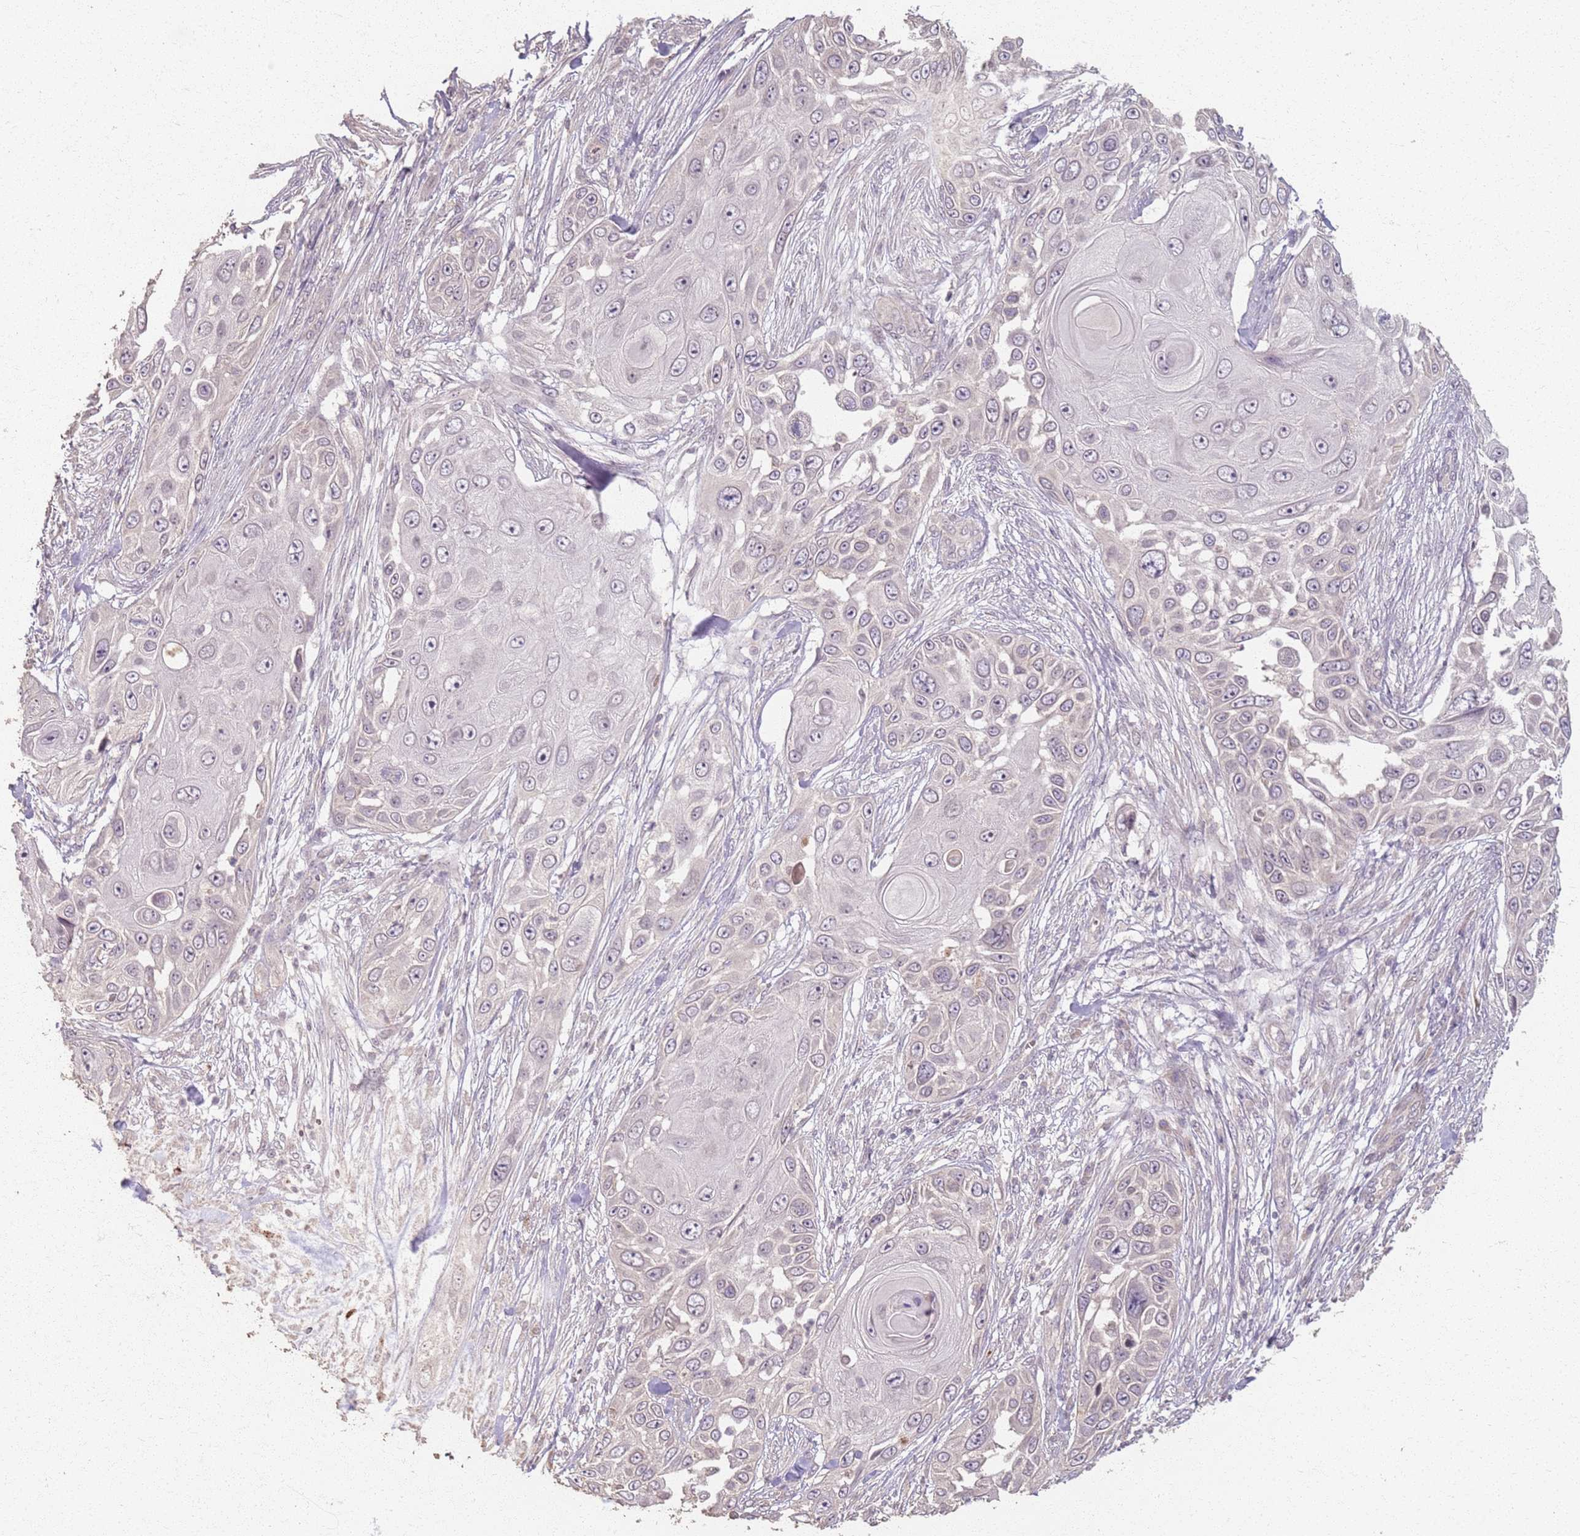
{"staining": {"intensity": "negative", "quantity": "none", "location": "none"}, "tissue": "skin cancer", "cell_type": "Tumor cells", "image_type": "cancer", "snomed": [{"axis": "morphology", "description": "Squamous cell carcinoma, NOS"}, {"axis": "topography", "description": "Skin"}], "caption": "This is an immunohistochemistry (IHC) photomicrograph of squamous cell carcinoma (skin). There is no staining in tumor cells.", "gene": "CCDC168", "patient": {"sex": "female", "age": 44}}